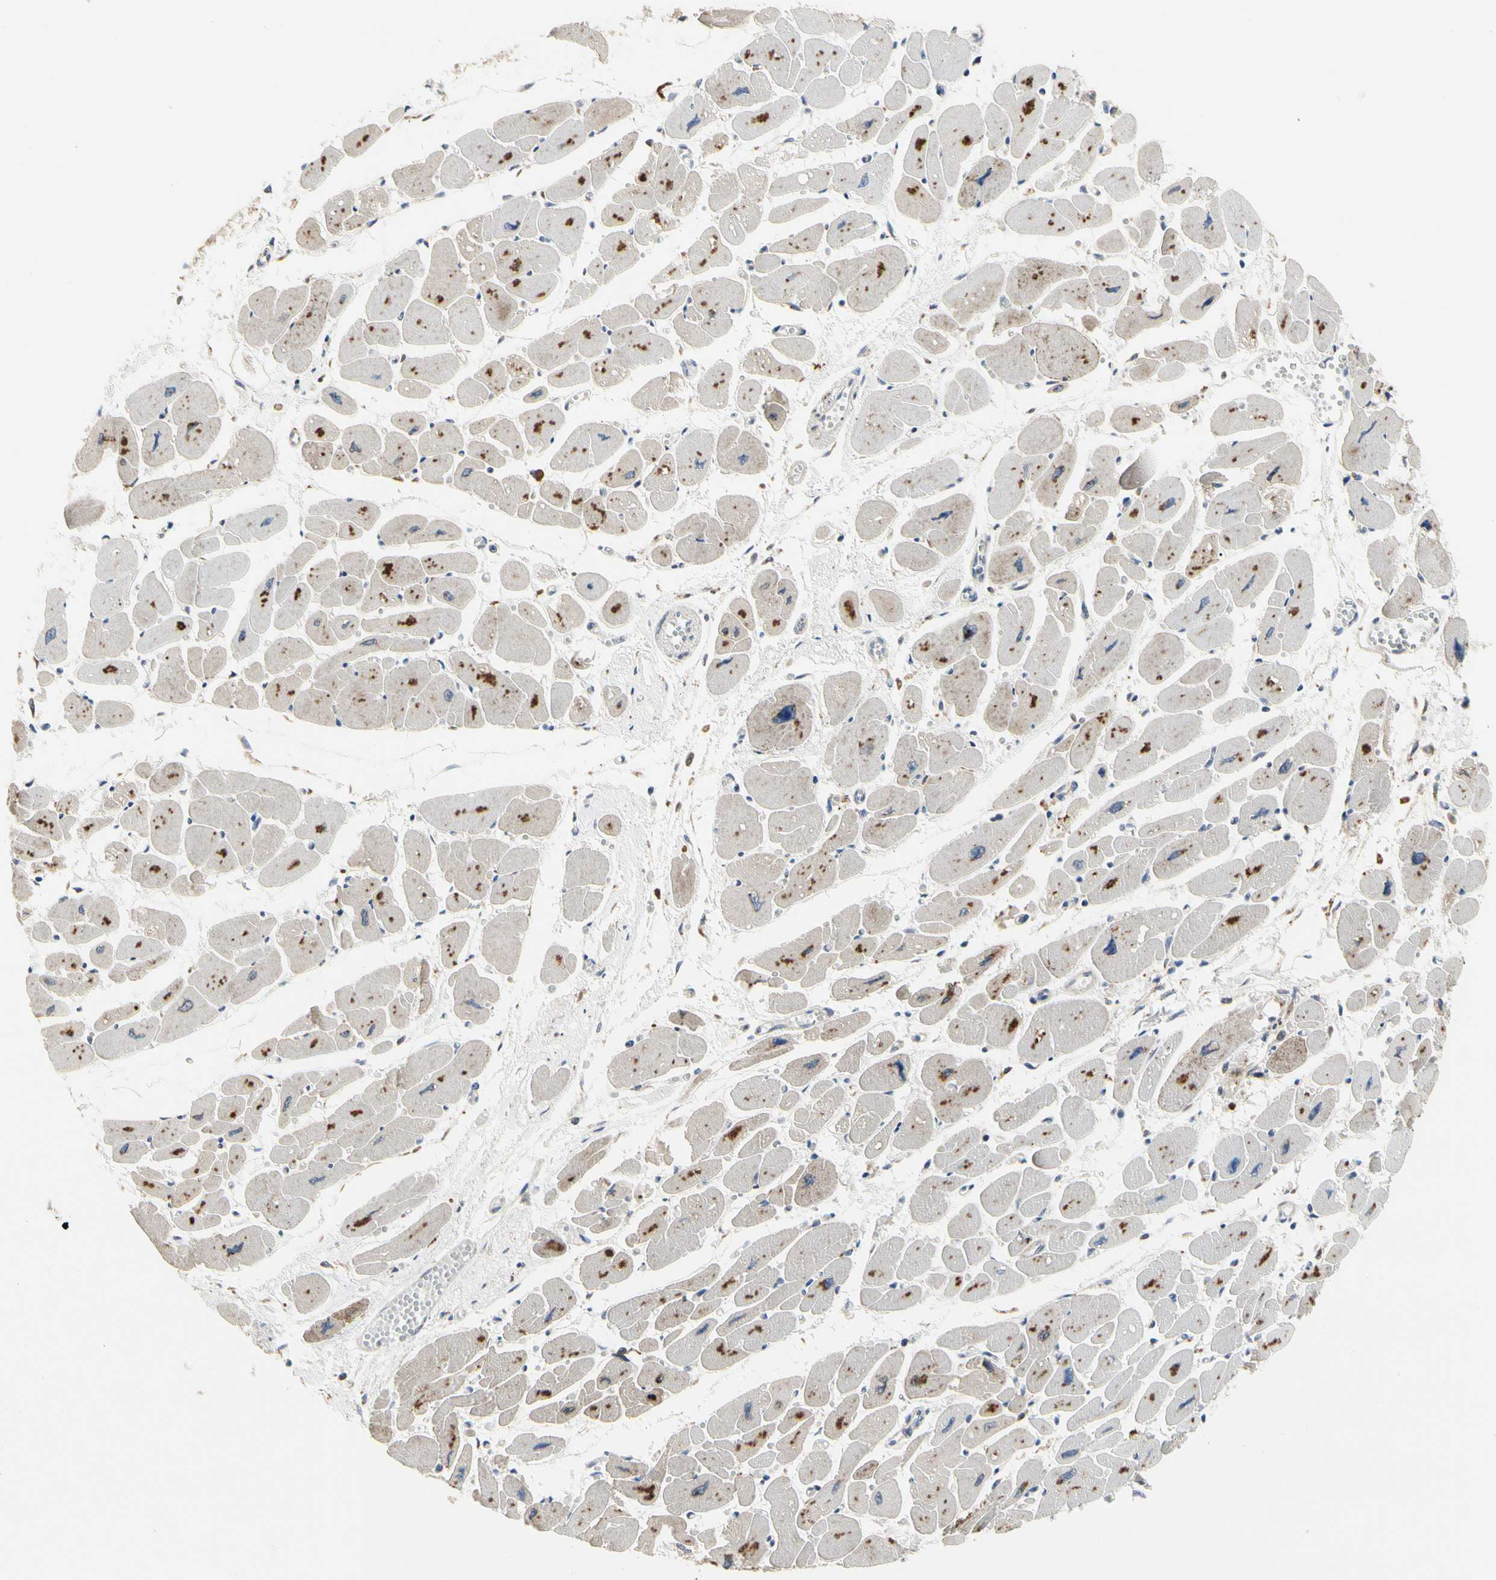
{"staining": {"intensity": "weak", "quantity": "25%-75%", "location": "cytoplasmic/membranous"}, "tissue": "heart muscle", "cell_type": "Cardiomyocytes", "image_type": "normal", "snomed": [{"axis": "morphology", "description": "Normal tissue, NOS"}, {"axis": "topography", "description": "Heart"}], "caption": "Protein expression analysis of benign heart muscle demonstrates weak cytoplasmic/membranous staining in about 25%-75% of cardiomyocytes. (Brightfield microscopy of DAB IHC at high magnification).", "gene": "MMEL1", "patient": {"sex": "female", "age": 54}}